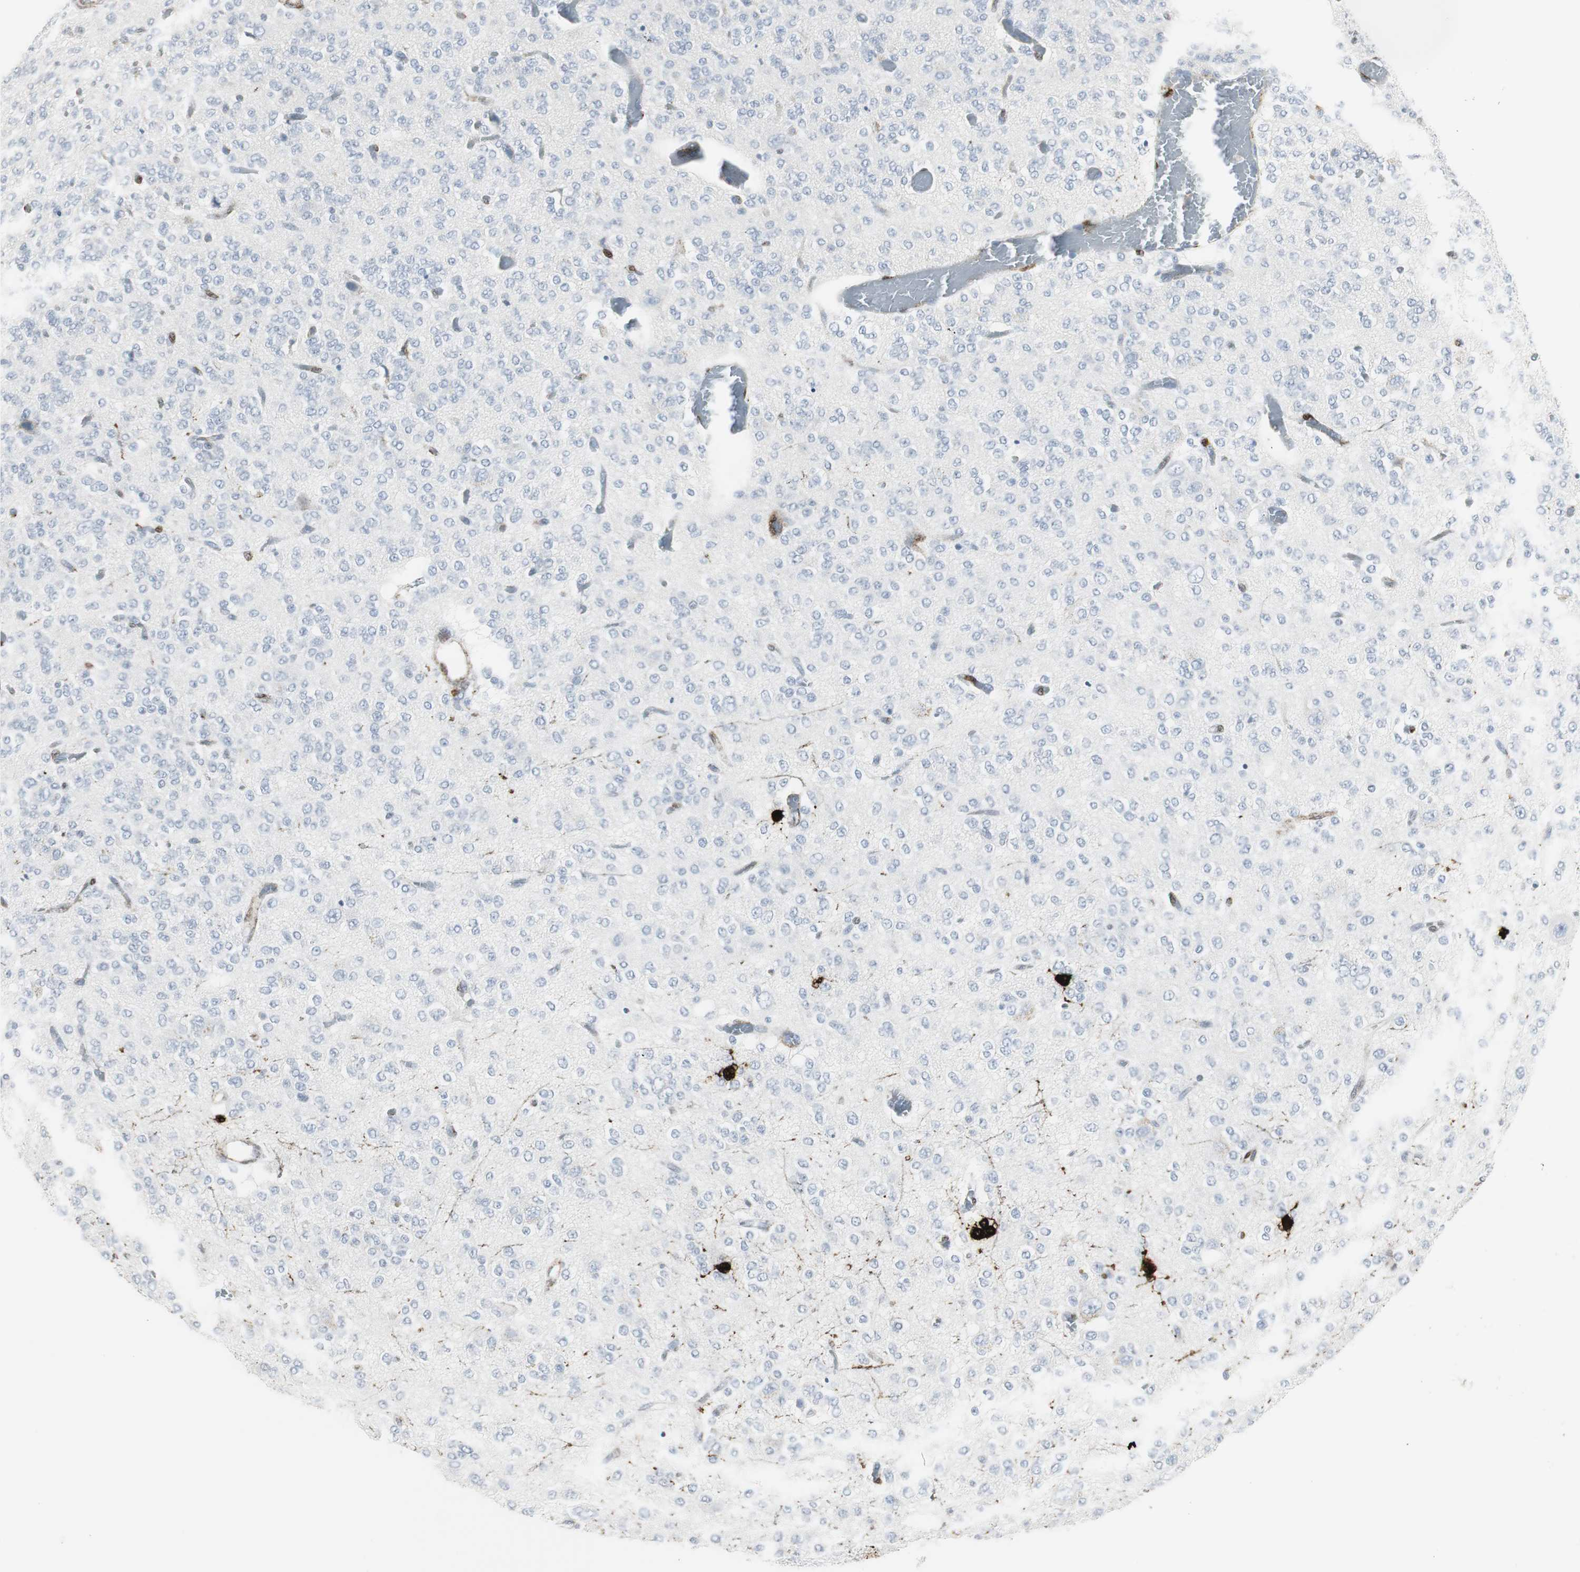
{"staining": {"intensity": "negative", "quantity": "none", "location": "none"}, "tissue": "glioma", "cell_type": "Tumor cells", "image_type": "cancer", "snomed": [{"axis": "morphology", "description": "Glioma, malignant, Low grade"}, {"axis": "topography", "description": "Brain"}], "caption": "IHC histopathology image of human malignant glioma (low-grade) stained for a protein (brown), which shows no expression in tumor cells.", "gene": "PPP1R14A", "patient": {"sex": "male", "age": 38}}